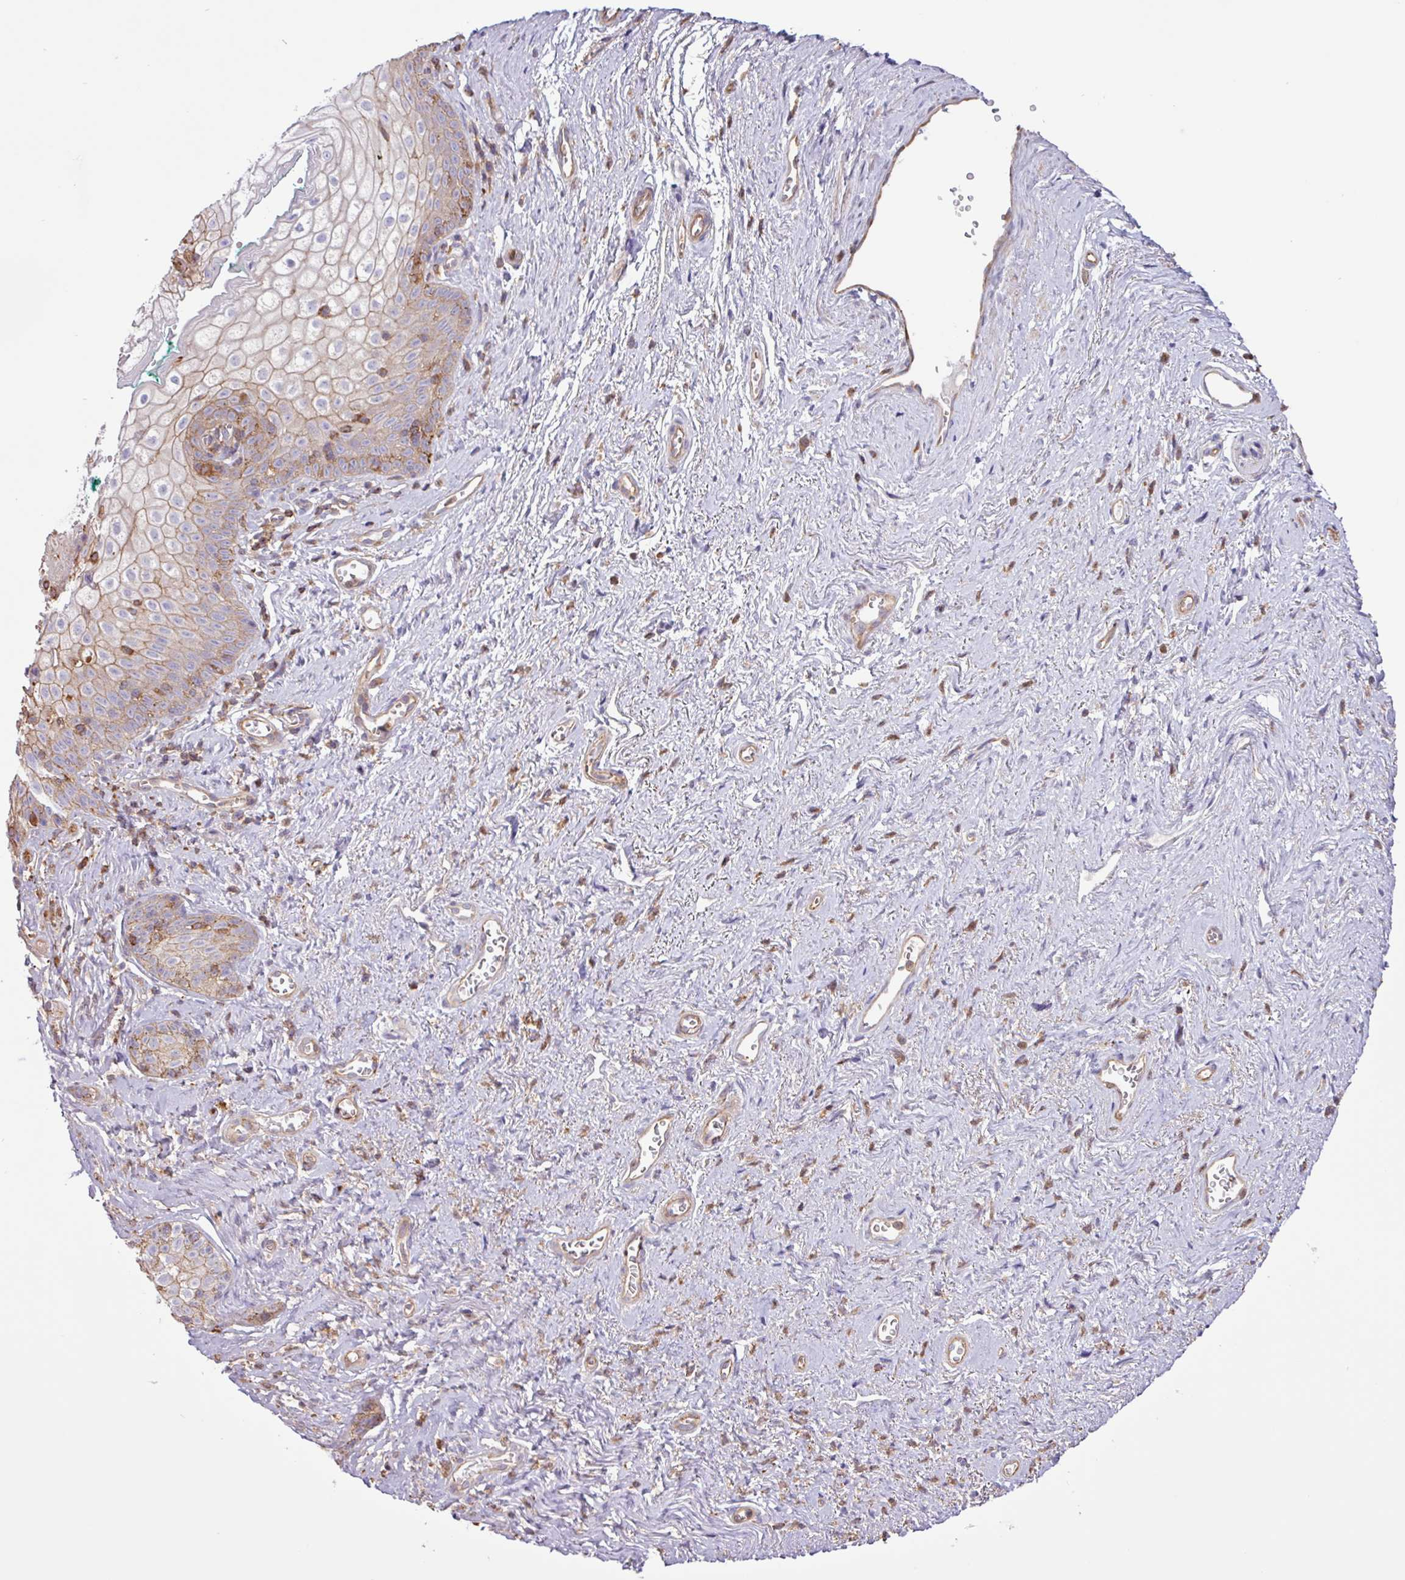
{"staining": {"intensity": "weak", "quantity": "25%-75%", "location": "cytoplasmic/membranous"}, "tissue": "vagina", "cell_type": "Squamous epithelial cells", "image_type": "normal", "snomed": [{"axis": "morphology", "description": "Normal tissue, NOS"}, {"axis": "topography", "description": "Vulva"}, {"axis": "topography", "description": "Vagina"}, {"axis": "topography", "description": "Peripheral nerve tissue"}], "caption": "Protein staining by immunohistochemistry displays weak cytoplasmic/membranous positivity in about 25%-75% of squamous epithelial cells in normal vagina.", "gene": "ACTR3B", "patient": {"sex": "female", "age": 66}}